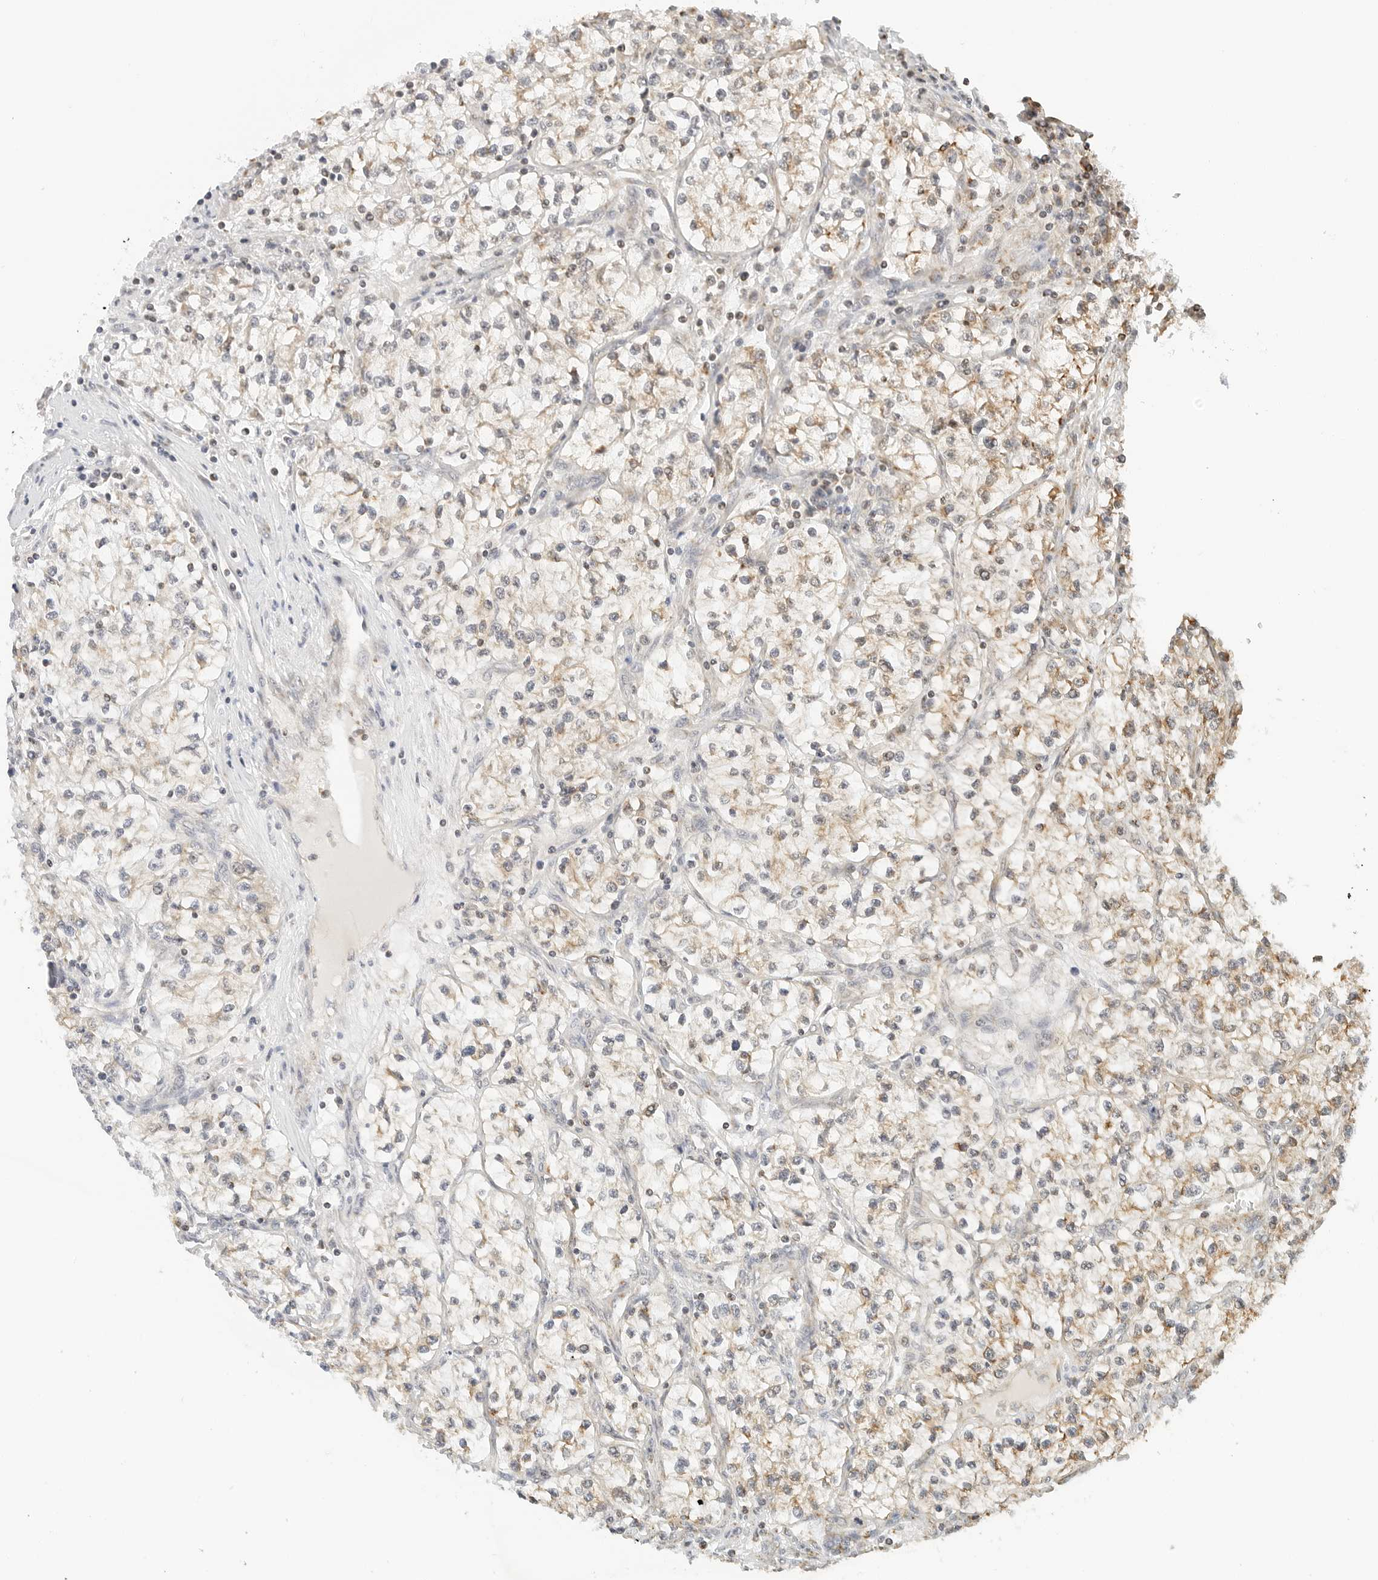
{"staining": {"intensity": "weak", "quantity": ">75%", "location": "cytoplasmic/membranous"}, "tissue": "renal cancer", "cell_type": "Tumor cells", "image_type": "cancer", "snomed": [{"axis": "morphology", "description": "Adenocarcinoma, NOS"}, {"axis": "topography", "description": "Kidney"}], "caption": "Renal cancer tissue demonstrates weak cytoplasmic/membranous positivity in approximately >75% of tumor cells, visualized by immunohistochemistry.", "gene": "ATL1", "patient": {"sex": "female", "age": 57}}